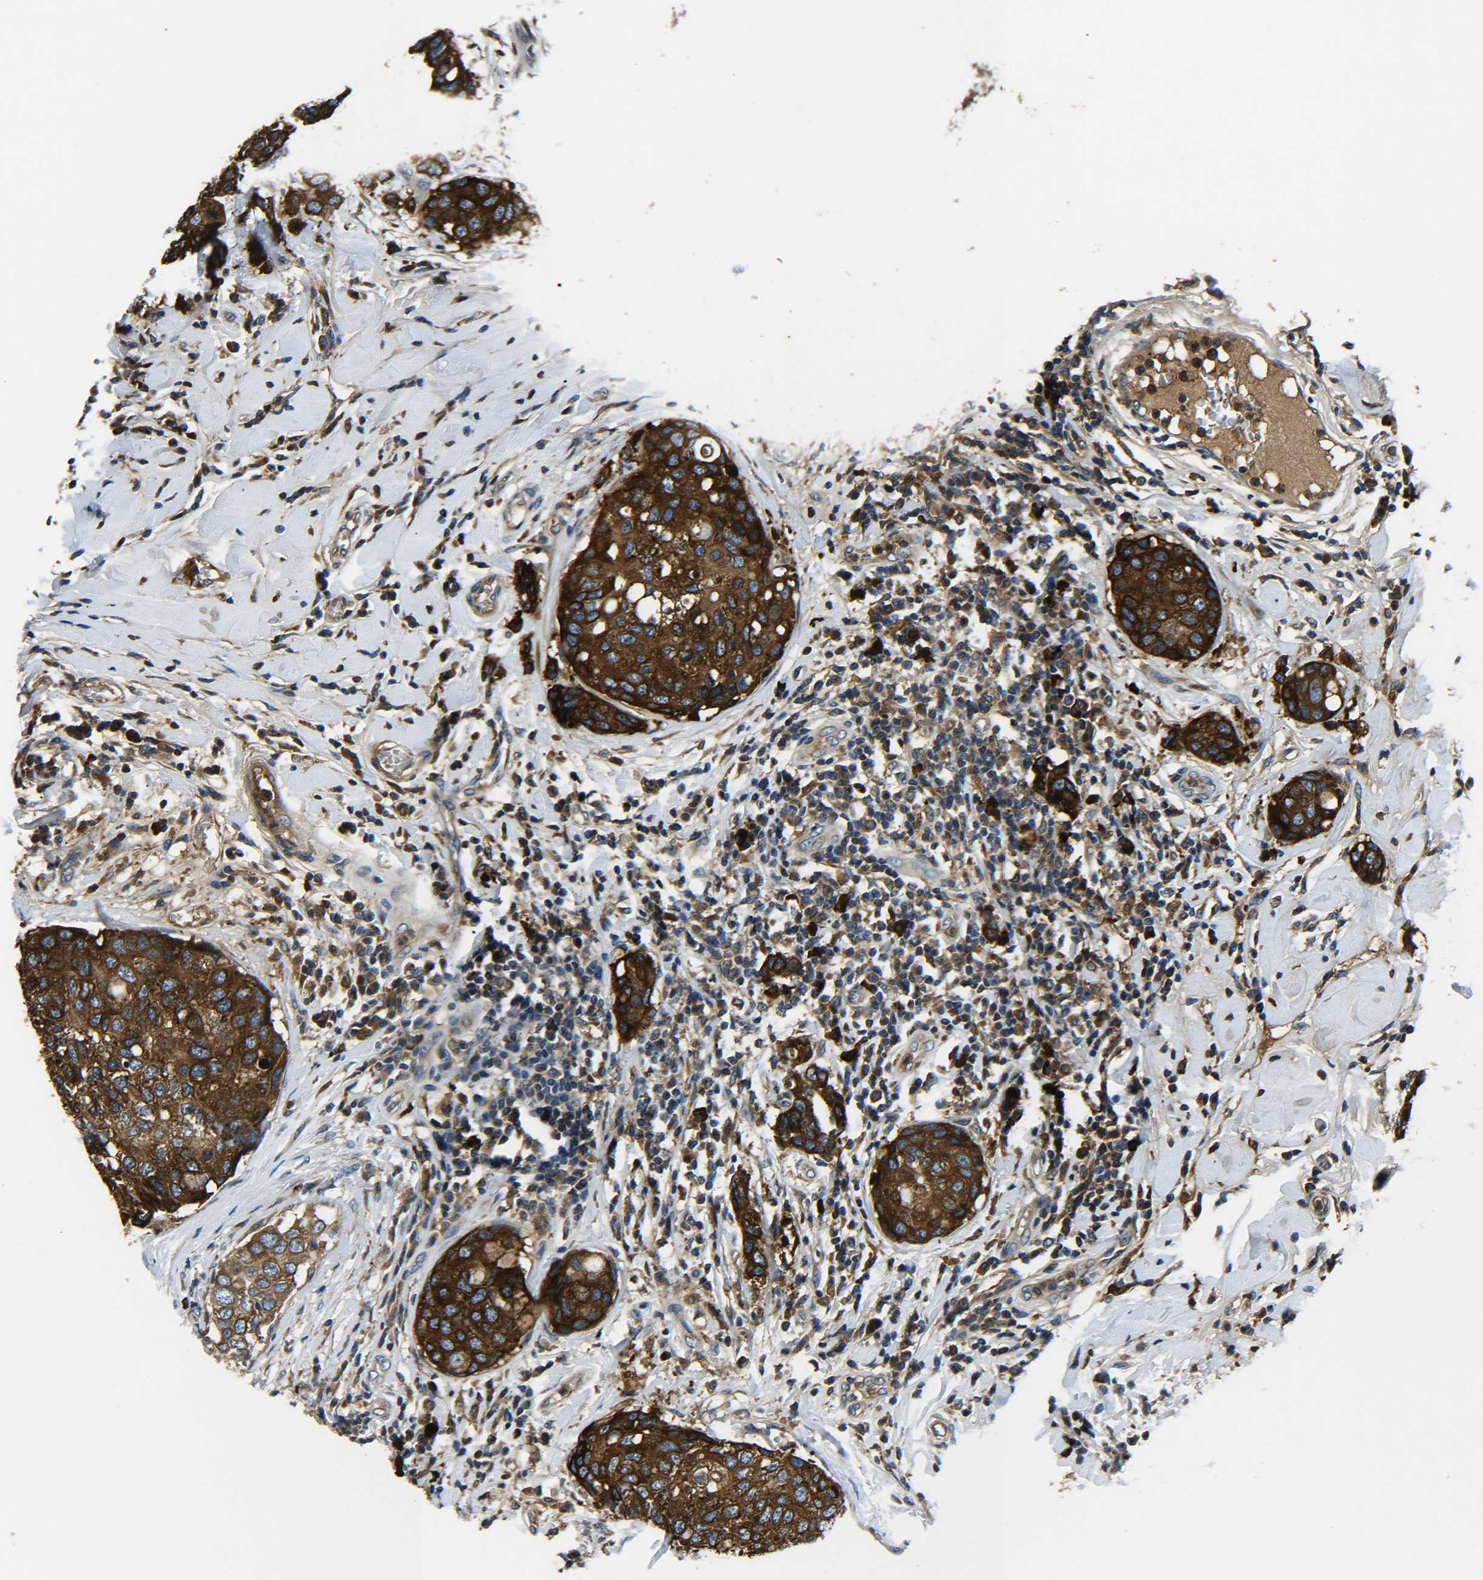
{"staining": {"intensity": "strong", "quantity": ">75%", "location": "cytoplasmic/membranous"}, "tissue": "breast cancer", "cell_type": "Tumor cells", "image_type": "cancer", "snomed": [{"axis": "morphology", "description": "Duct carcinoma"}, {"axis": "topography", "description": "Breast"}], "caption": "Brown immunohistochemical staining in human breast cancer demonstrates strong cytoplasmic/membranous expression in about >75% of tumor cells.", "gene": "RAB1B", "patient": {"sex": "female", "age": 27}}